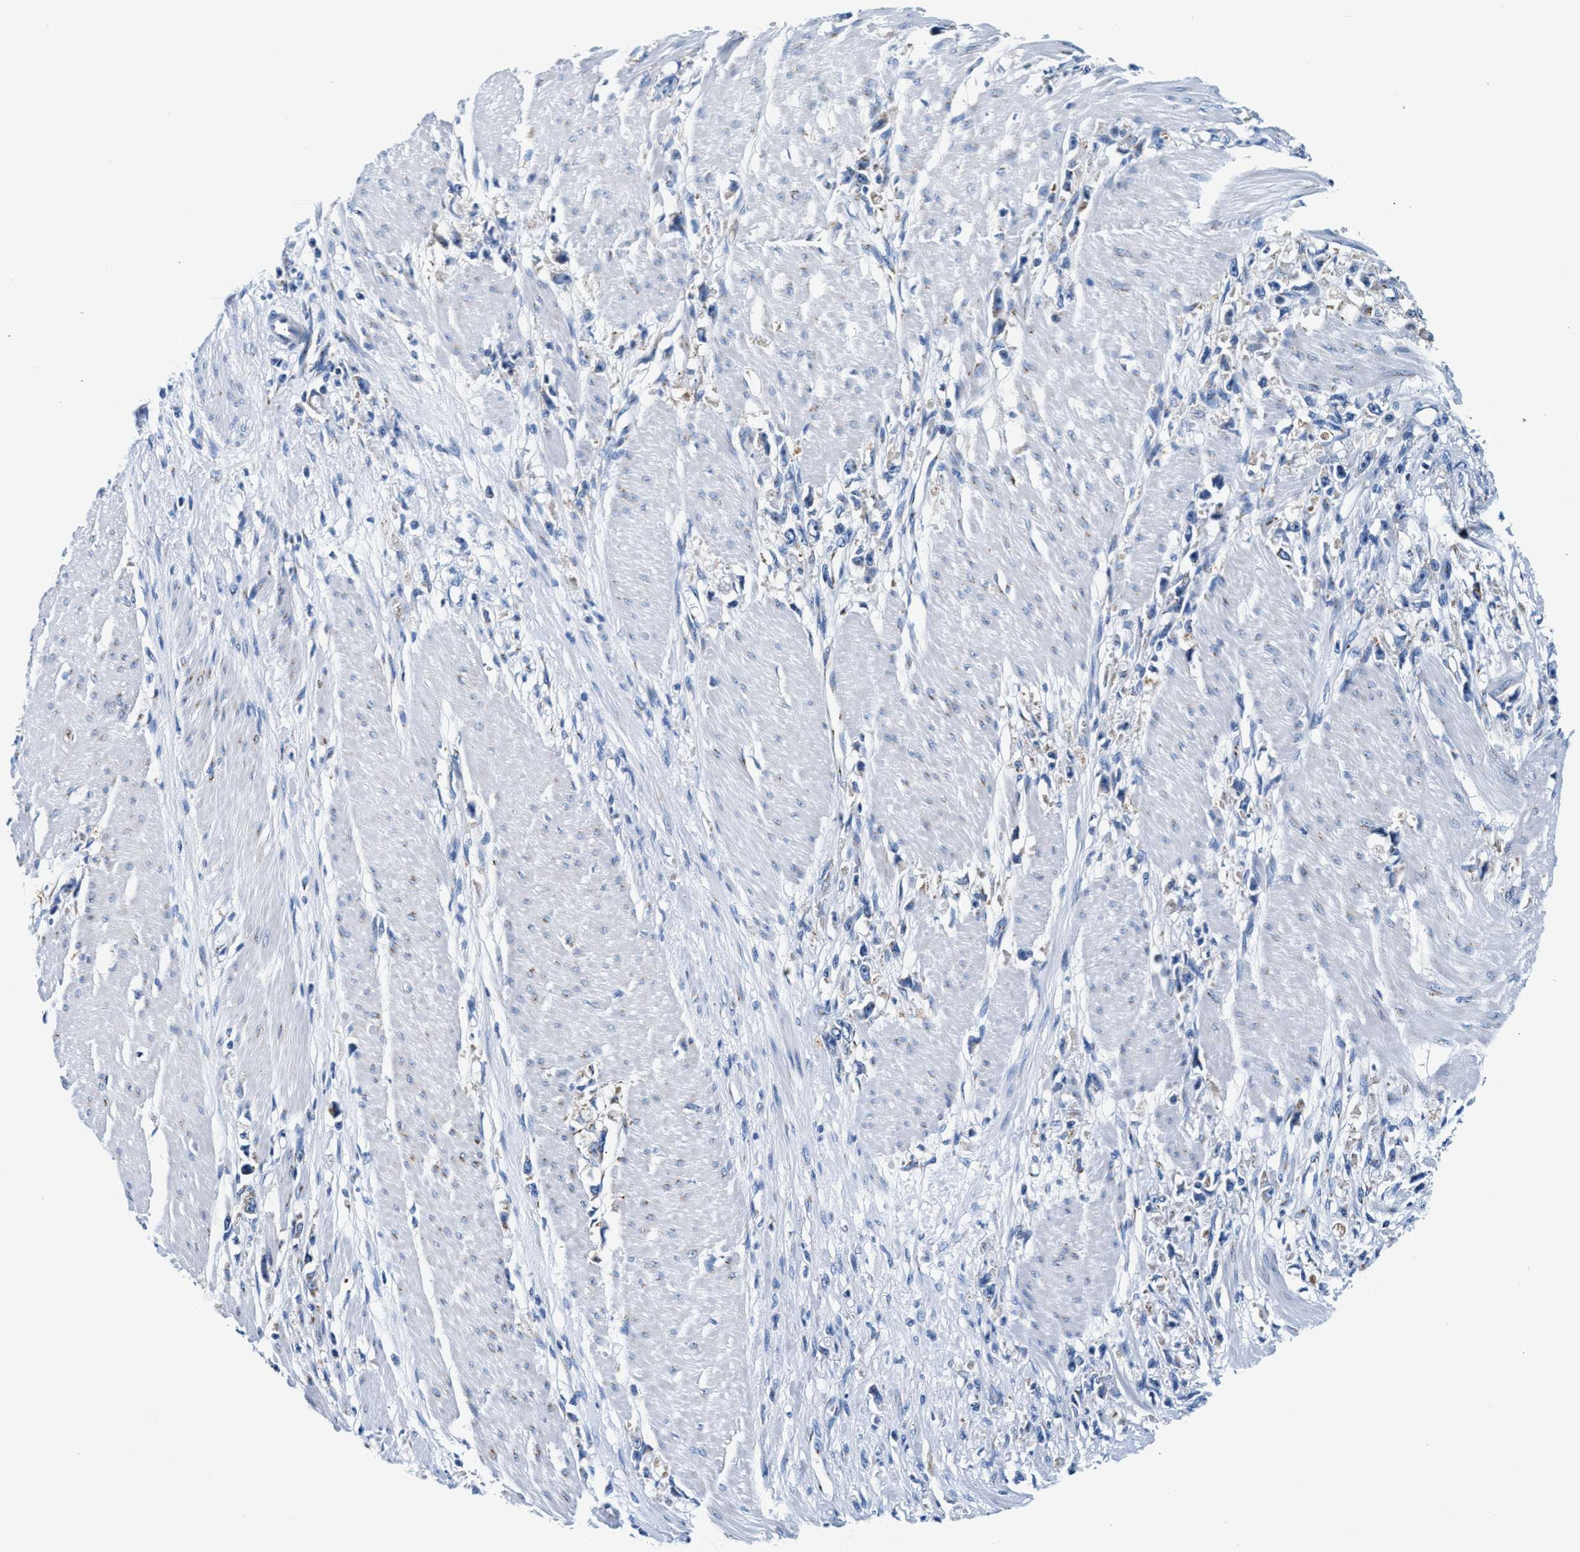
{"staining": {"intensity": "weak", "quantity": "<25%", "location": "cytoplasmic/membranous"}, "tissue": "stomach cancer", "cell_type": "Tumor cells", "image_type": "cancer", "snomed": [{"axis": "morphology", "description": "Adenocarcinoma, NOS"}, {"axis": "topography", "description": "Stomach"}], "caption": "The photomicrograph displays no significant expression in tumor cells of stomach cancer (adenocarcinoma).", "gene": "VPS53", "patient": {"sex": "female", "age": 59}}